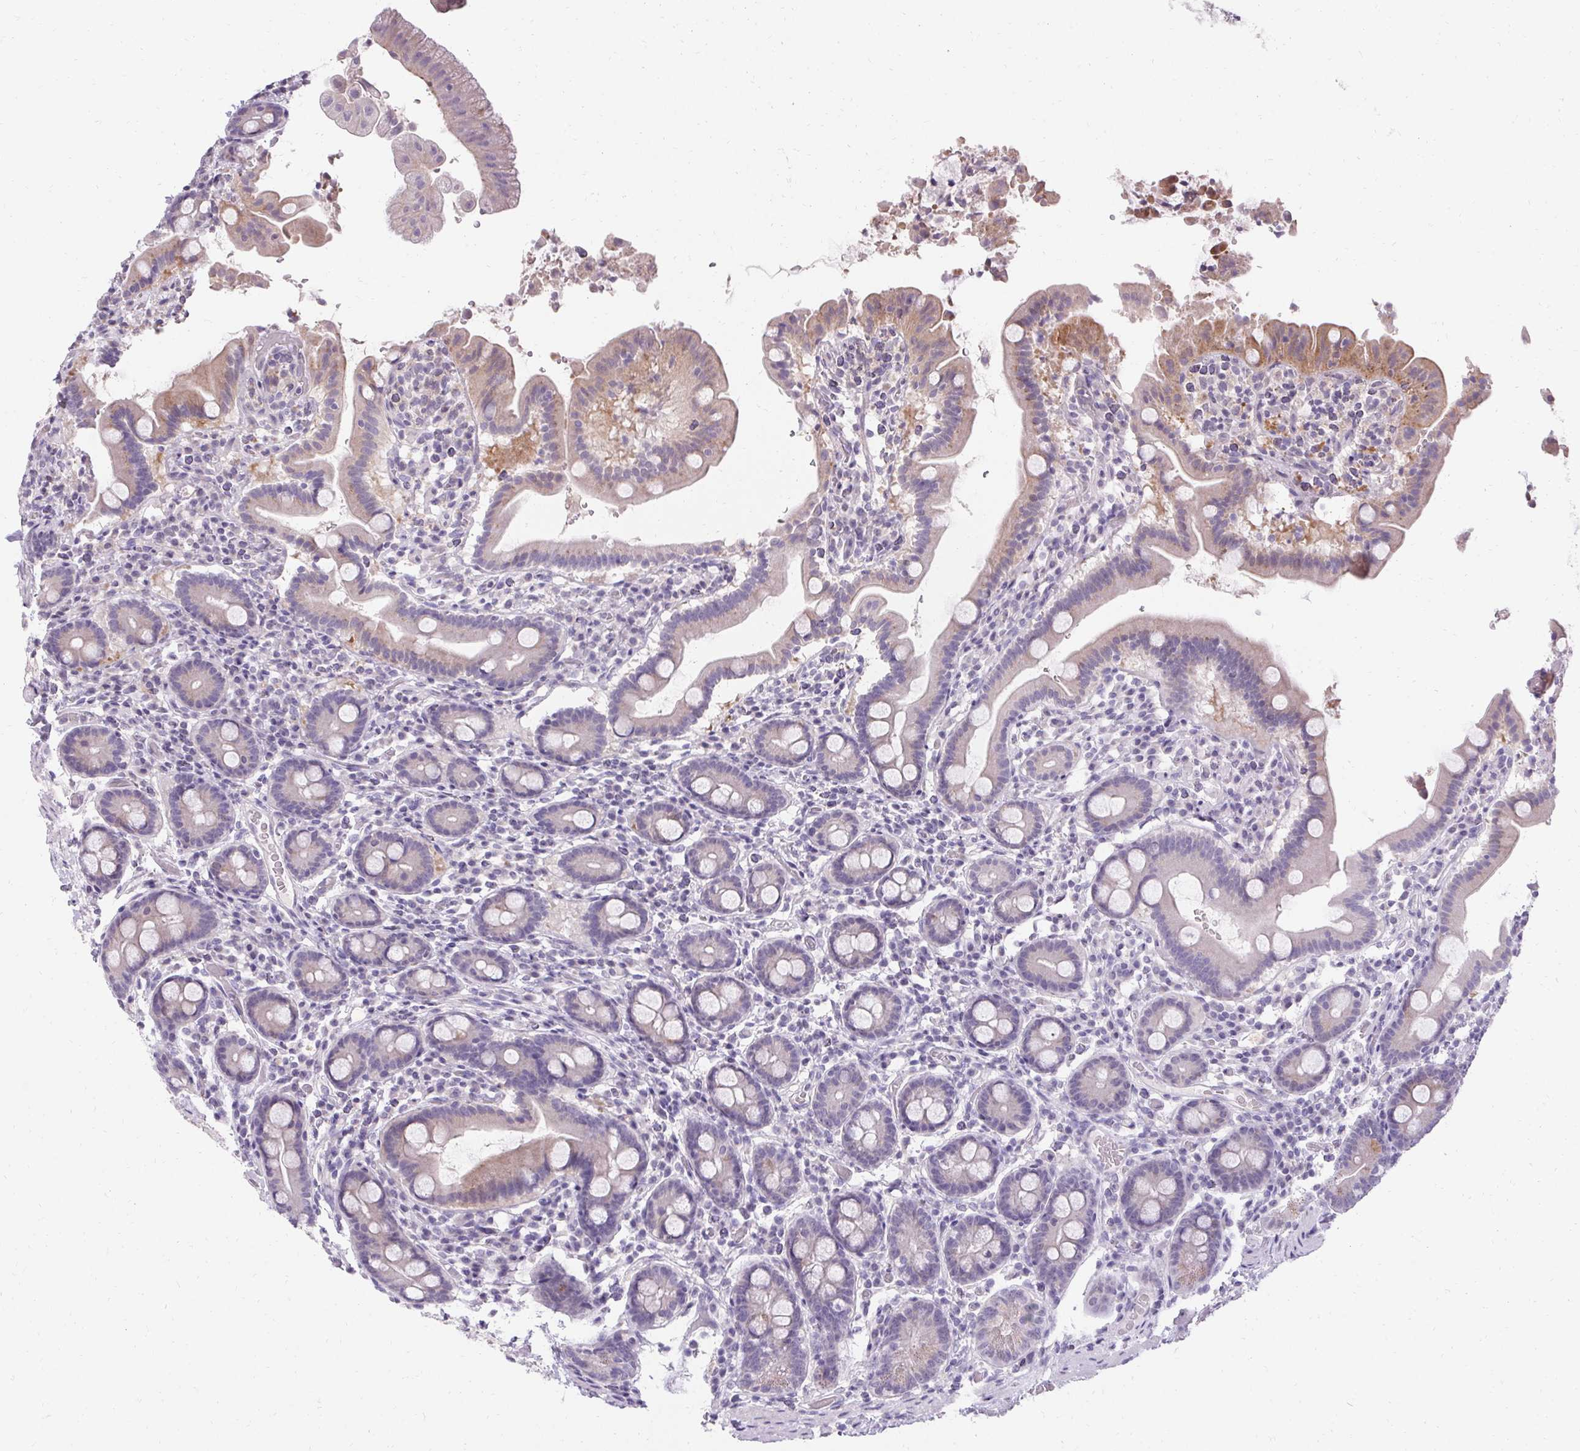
{"staining": {"intensity": "weak", "quantity": "25%-75%", "location": "cytoplasmic/membranous"}, "tissue": "small intestine", "cell_type": "Glandular cells", "image_type": "normal", "snomed": [{"axis": "morphology", "description": "Normal tissue, NOS"}, {"axis": "topography", "description": "Small intestine"}], "caption": "A low amount of weak cytoplasmic/membranous staining is seen in about 25%-75% of glandular cells in normal small intestine. (DAB = brown stain, brightfield microscopy at high magnification).", "gene": "HSD17B3", "patient": {"sex": "male", "age": 26}}